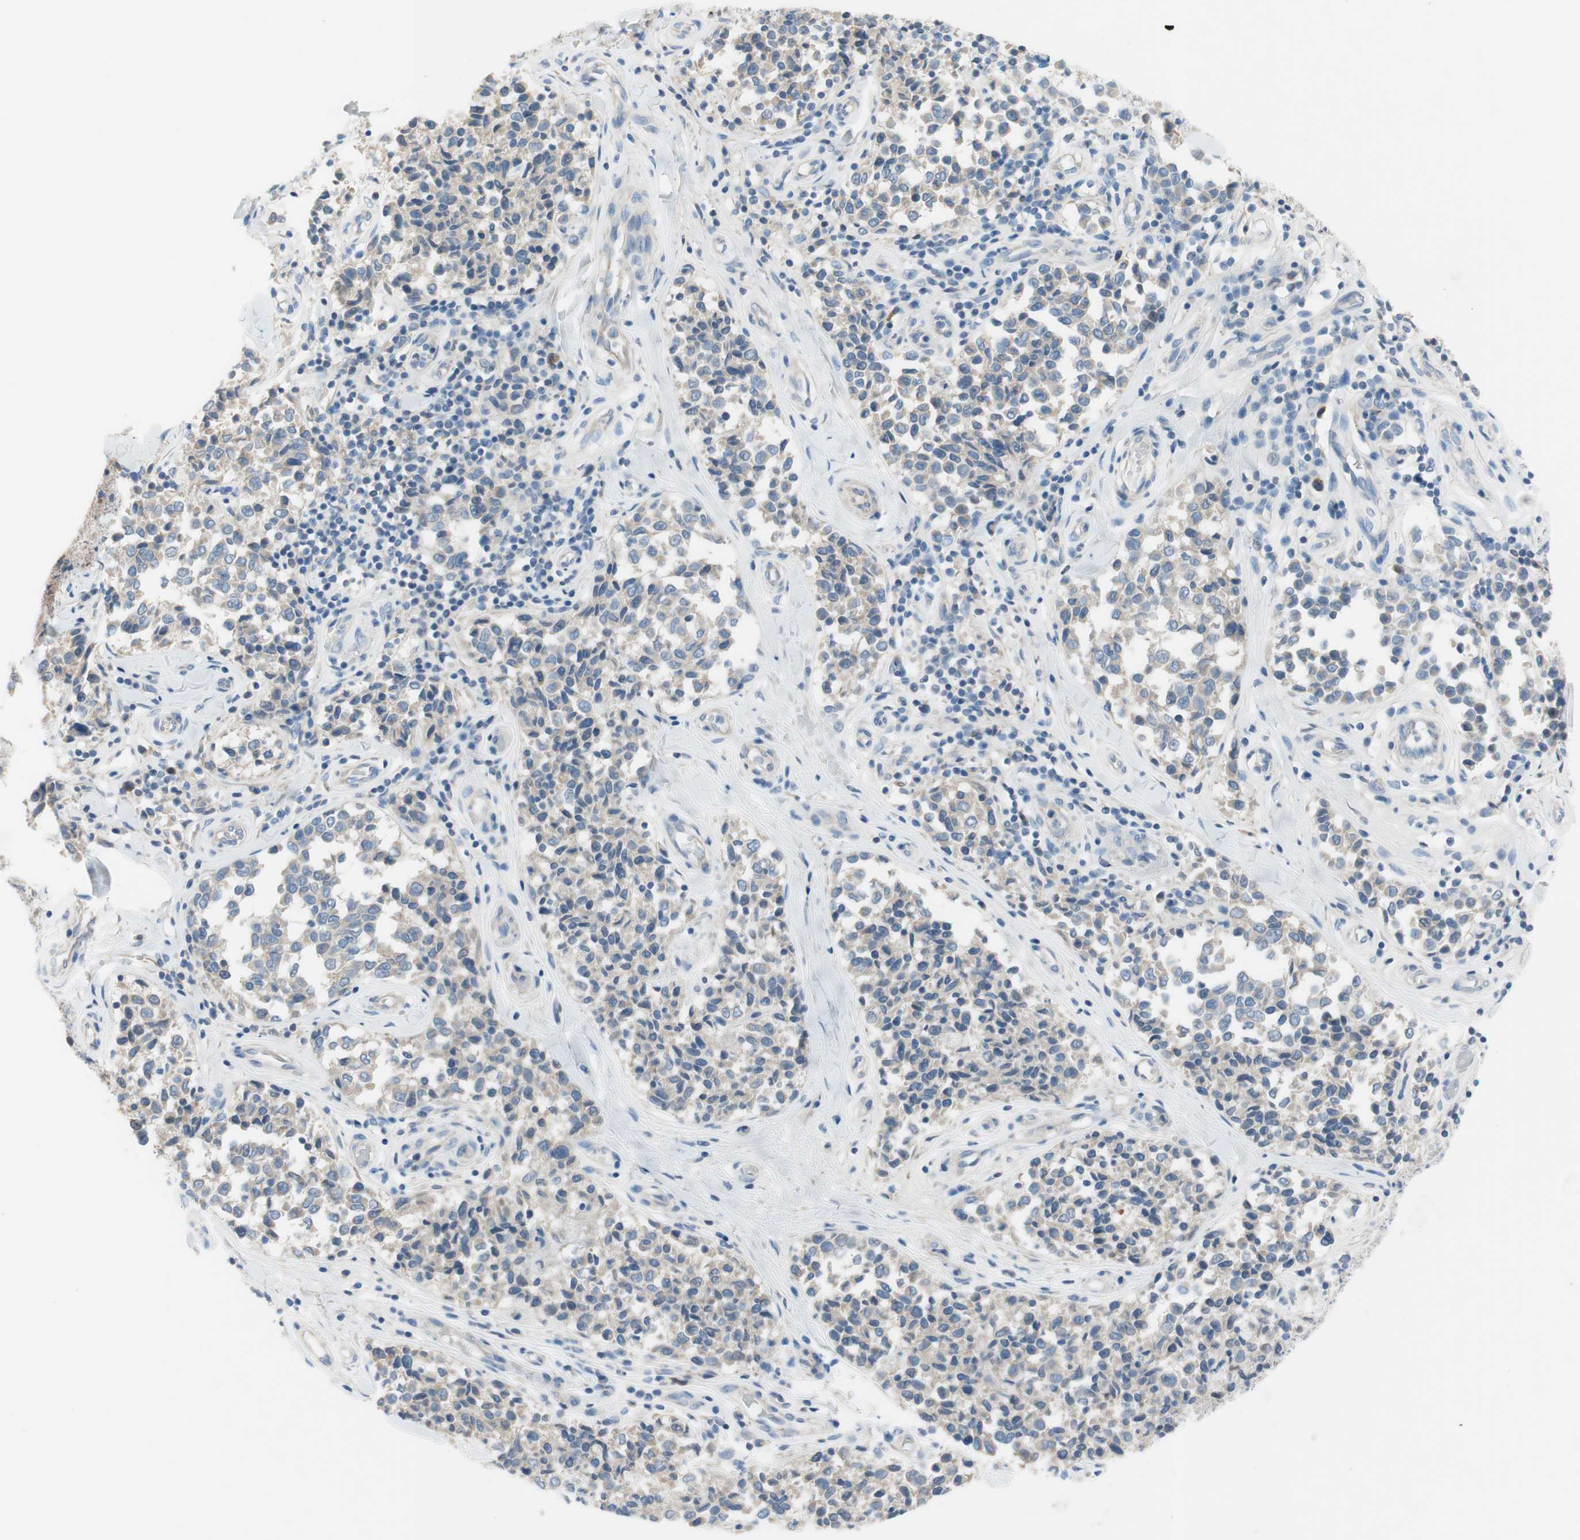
{"staining": {"intensity": "negative", "quantity": "none", "location": "none"}, "tissue": "melanoma", "cell_type": "Tumor cells", "image_type": "cancer", "snomed": [{"axis": "morphology", "description": "Malignant melanoma, NOS"}, {"axis": "topography", "description": "Skin"}], "caption": "A histopathology image of melanoma stained for a protein displays no brown staining in tumor cells.", "gene": "FDFT1", "patient": {"sex": "female", "age": 64}}